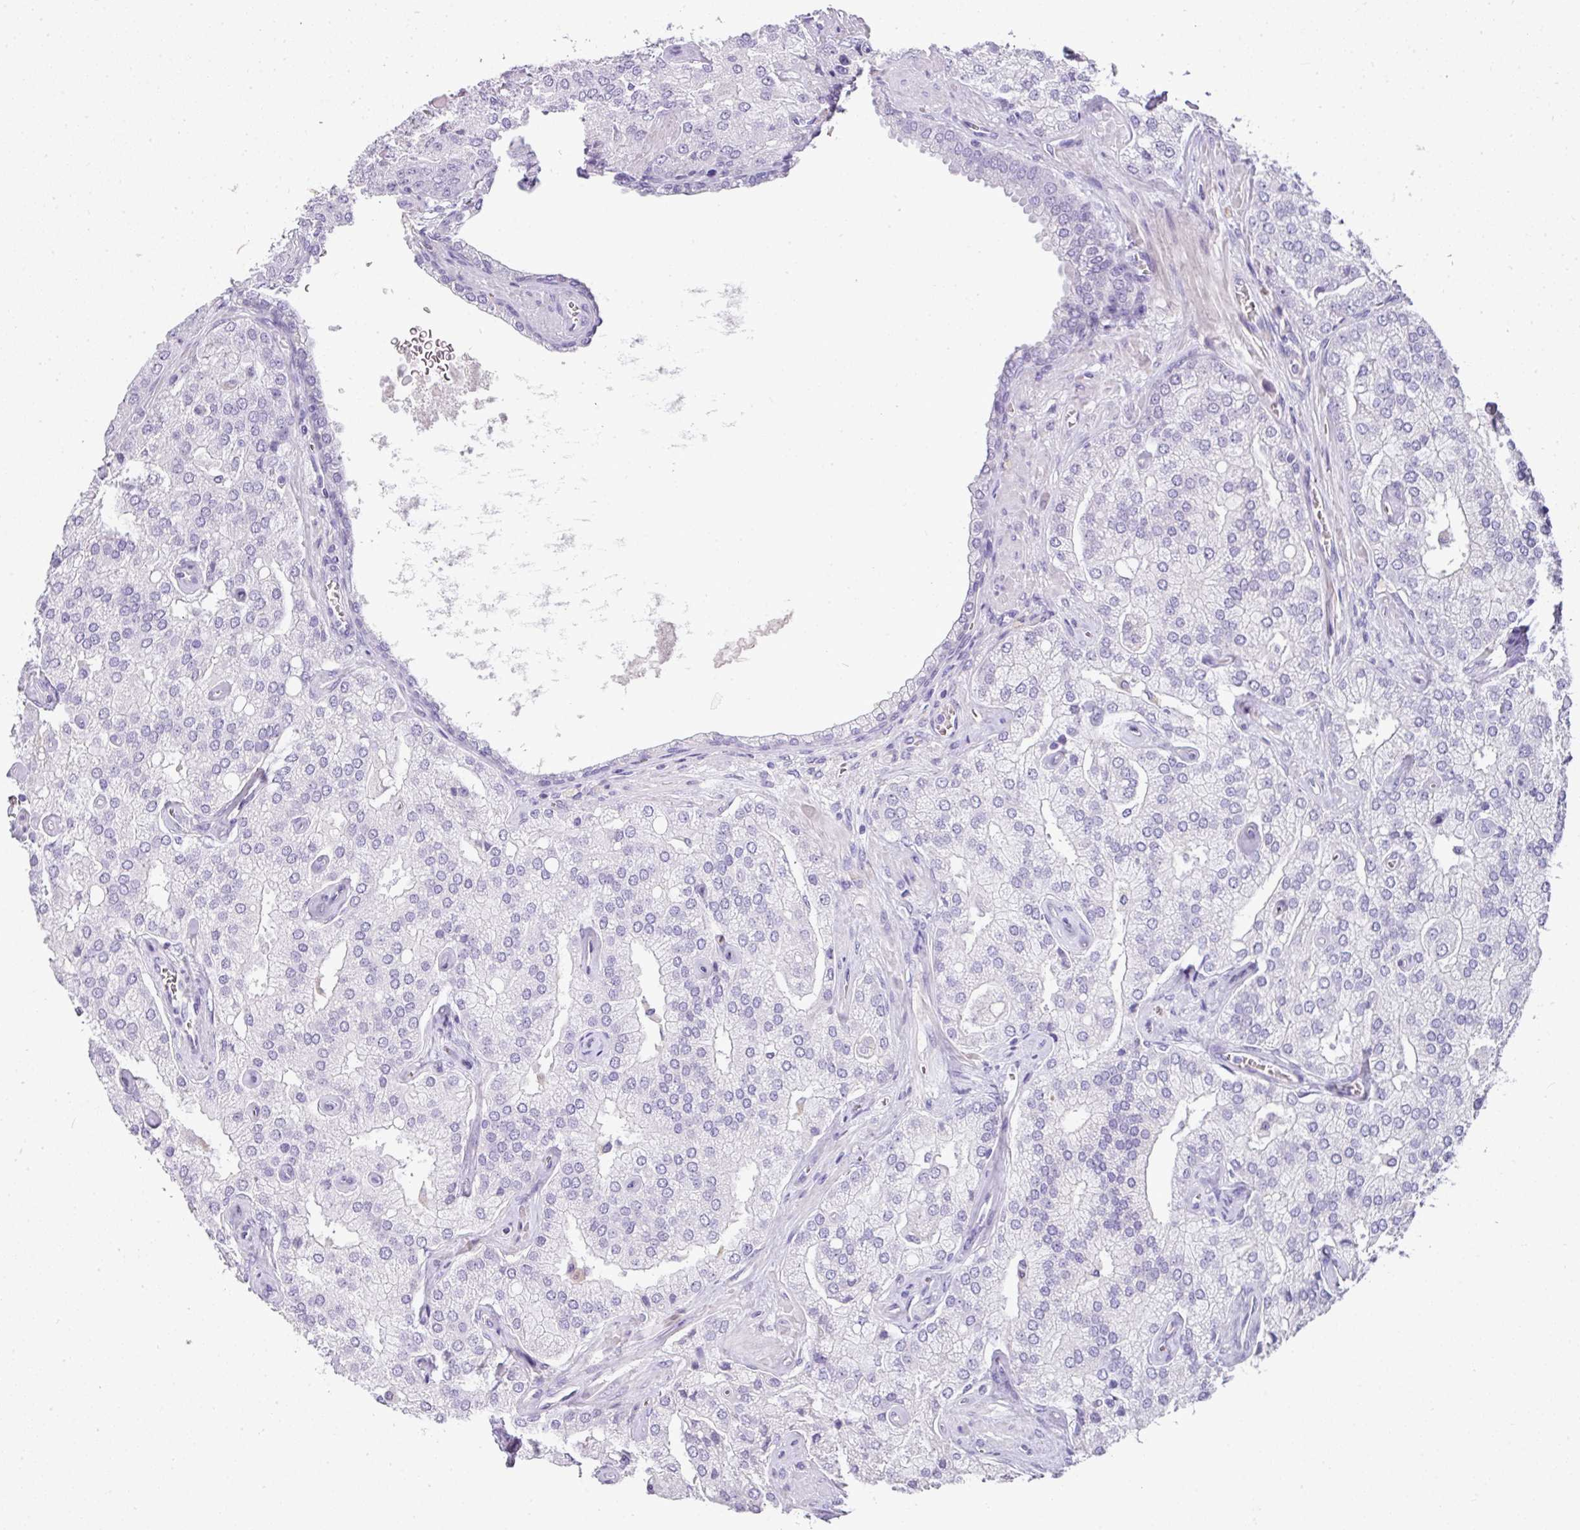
{"staining": {"intensity": "moderate", "quantity": "<25%", "location": "cytoplasmic/membranous"}, "tissue": "prostate cancer", "cell_type": "Tumor cells", "image_type": "cancer", "snomed": [{"axis": "morphology", "description": "Adenocarcinoma, High grade"}, {"axis": "topography", "description": "Prostate"}], "caption": "Protein staining by immunohistochemistry demonstrates moderate cytoplasmic/membranous staining in approximately <25% of tumor cells in high-grade adenocarcinoma (prostate).", "gene": "FGF17", "patient": {"sex": "male", "age": 68}}